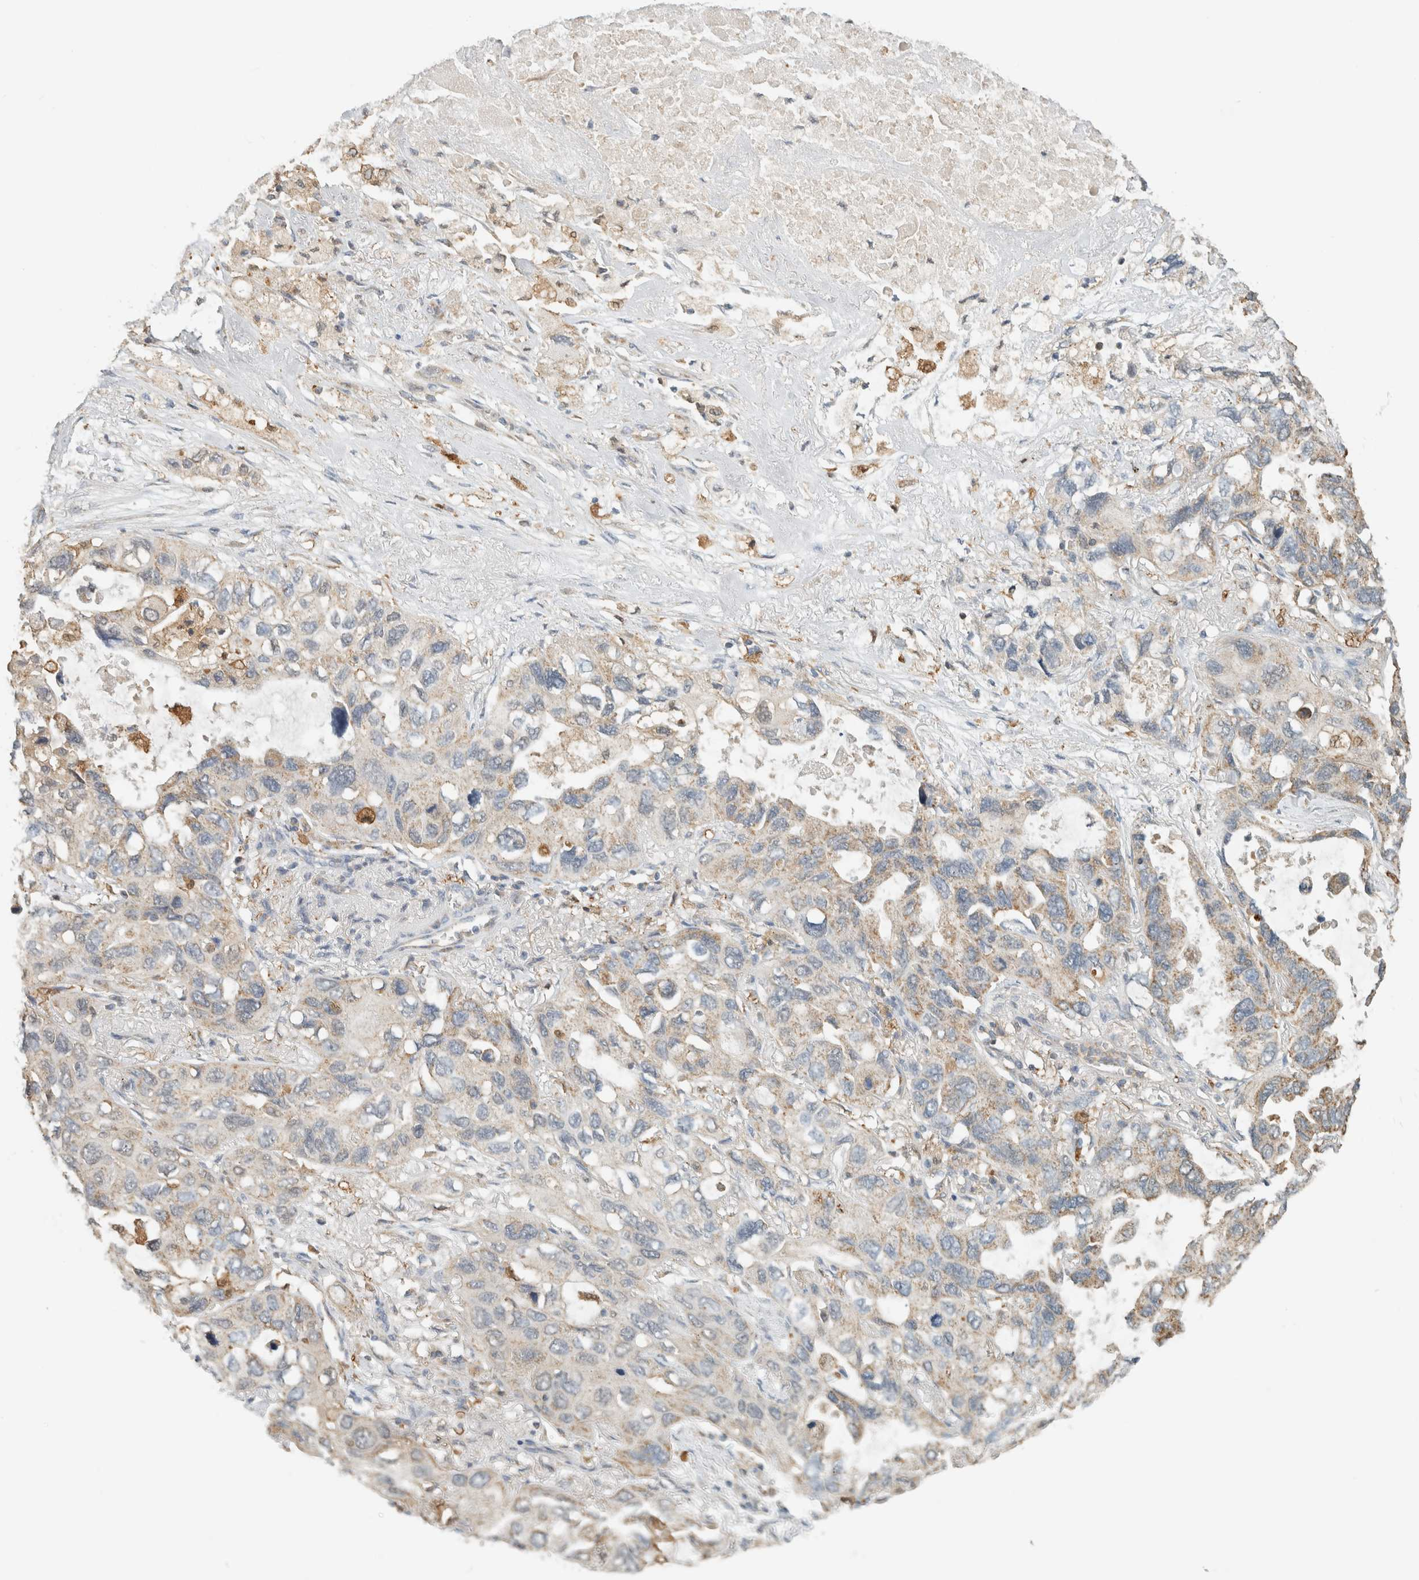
{"staining": {"intensity": "weak", "quantity": "25%-75%", "location": "cytoplasmic/membranous"}, "tissue": "lung cancer", "cell_type": "Tumor cells", "image_type": "cancer", "snomed": [{"axis": "morphology", "description": "Squamous cell carcinoma, NOS"}, {"axis": "topography", "description": "Lung"}], "caption": "Immunohistochemistry (DAB) staining of lung cancer (squamous cell carcinoma) reveals weak cytoplasmic/membranous protein expression in about 25%-75% of tumor cells.", "gene": "CAPG", "patient": {"sex": "female", "age": 73}}